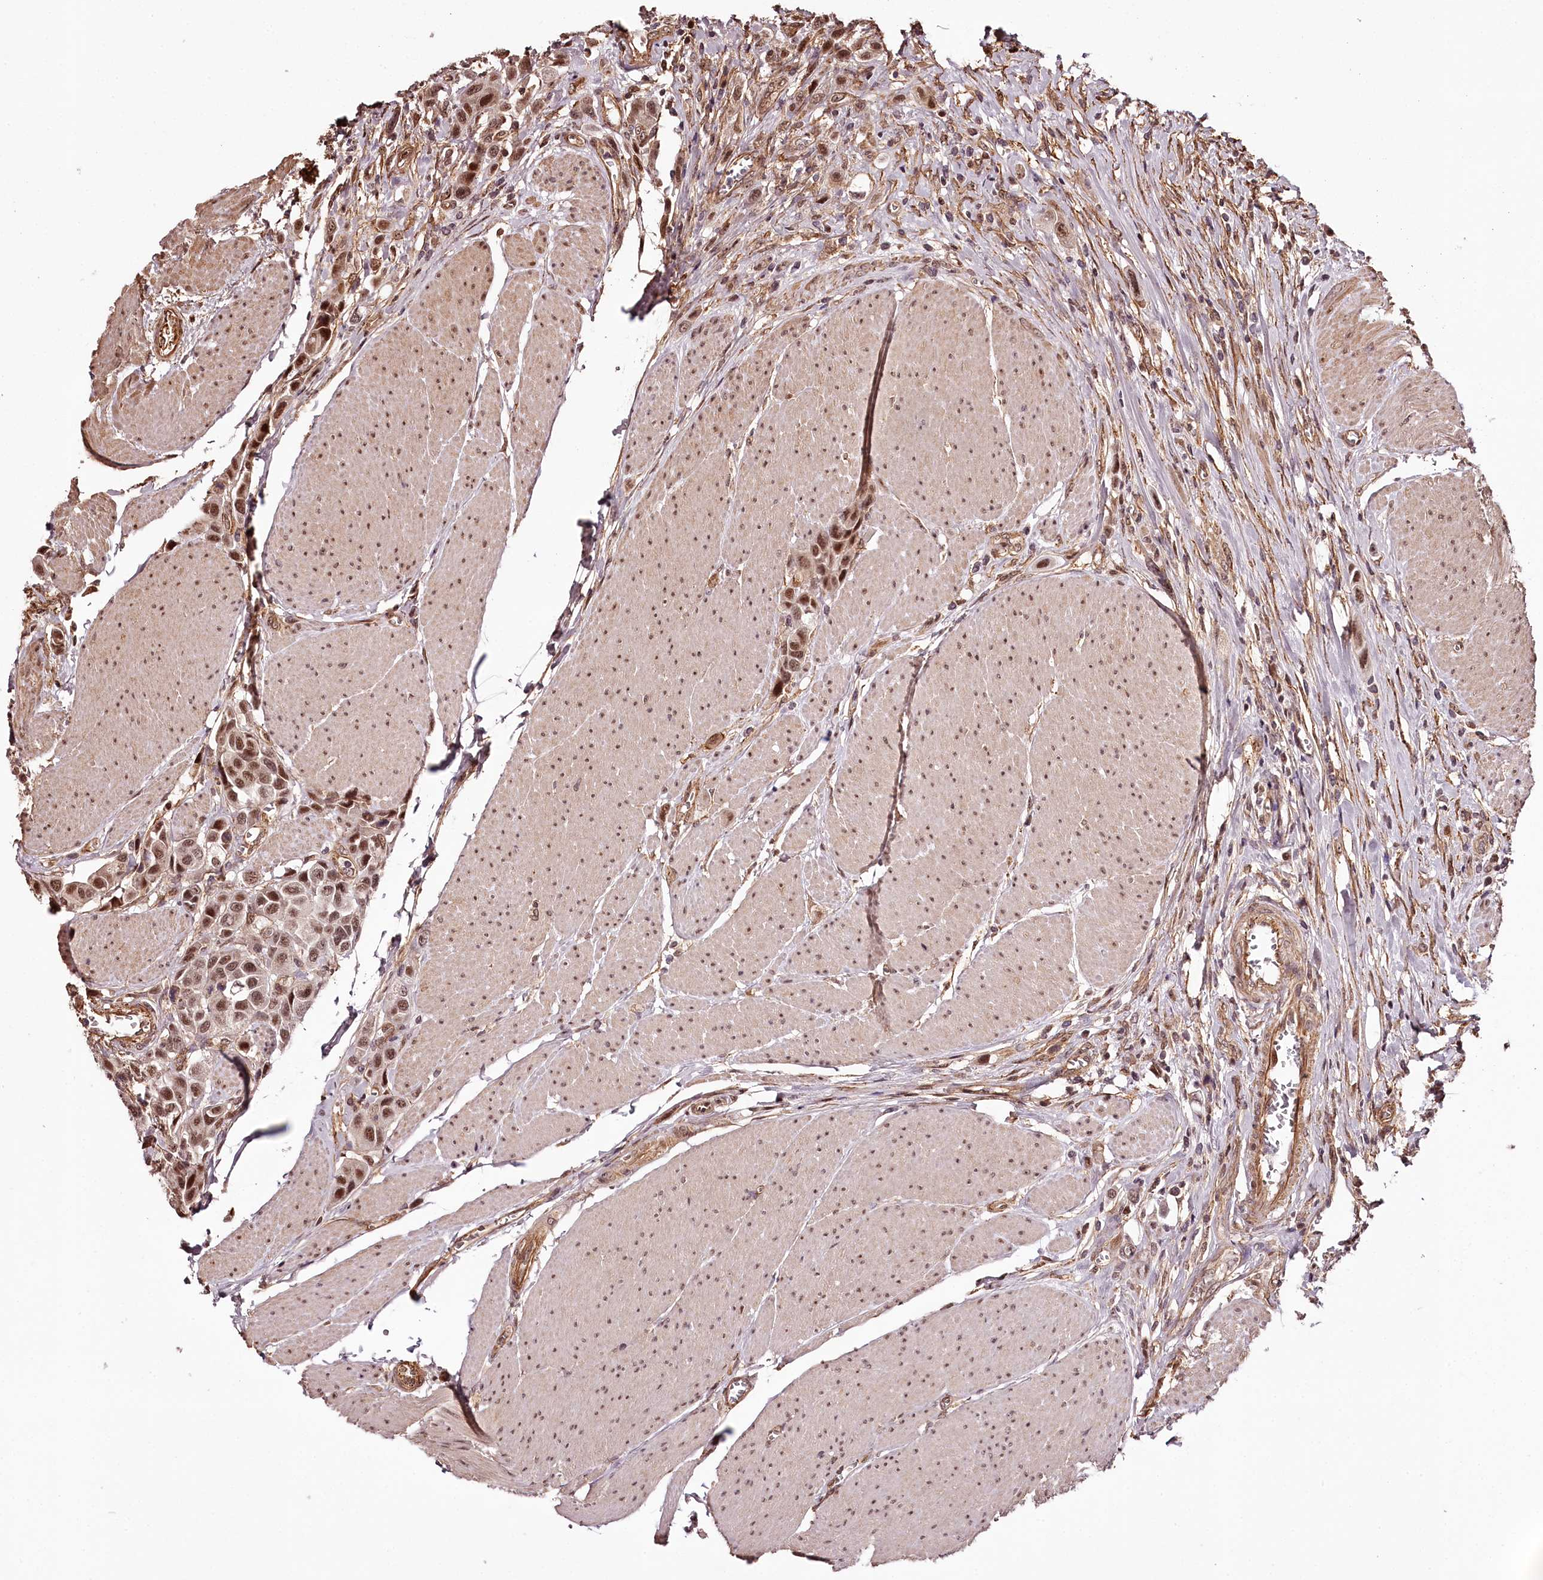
{"staining": {"intensity": "moderate", "quantity": ">75%", "location": "cytoplasmic/membranous,nuclear"}, "tissue": "urothelial cancer", "cell_type": "Tumor cells", "image_type": "cancer", "snomed": [{"axis": "morphology", "description": "Urothelial carcinoma, High grade"}, {"axis": "topography", "description": "Urinary bladder"}], "caption": "High-magnification brightfield microscopy of urothelial cancer stained with DAB (brown) and counterstained with hematoxylin (blue). tumor cells exhibit moderate cytoplasmic/membranous and nuclear staining is identified in approximately>75% of cells.", "gene": "TTC33", "patient": {"sex": "male", "age": 50}}